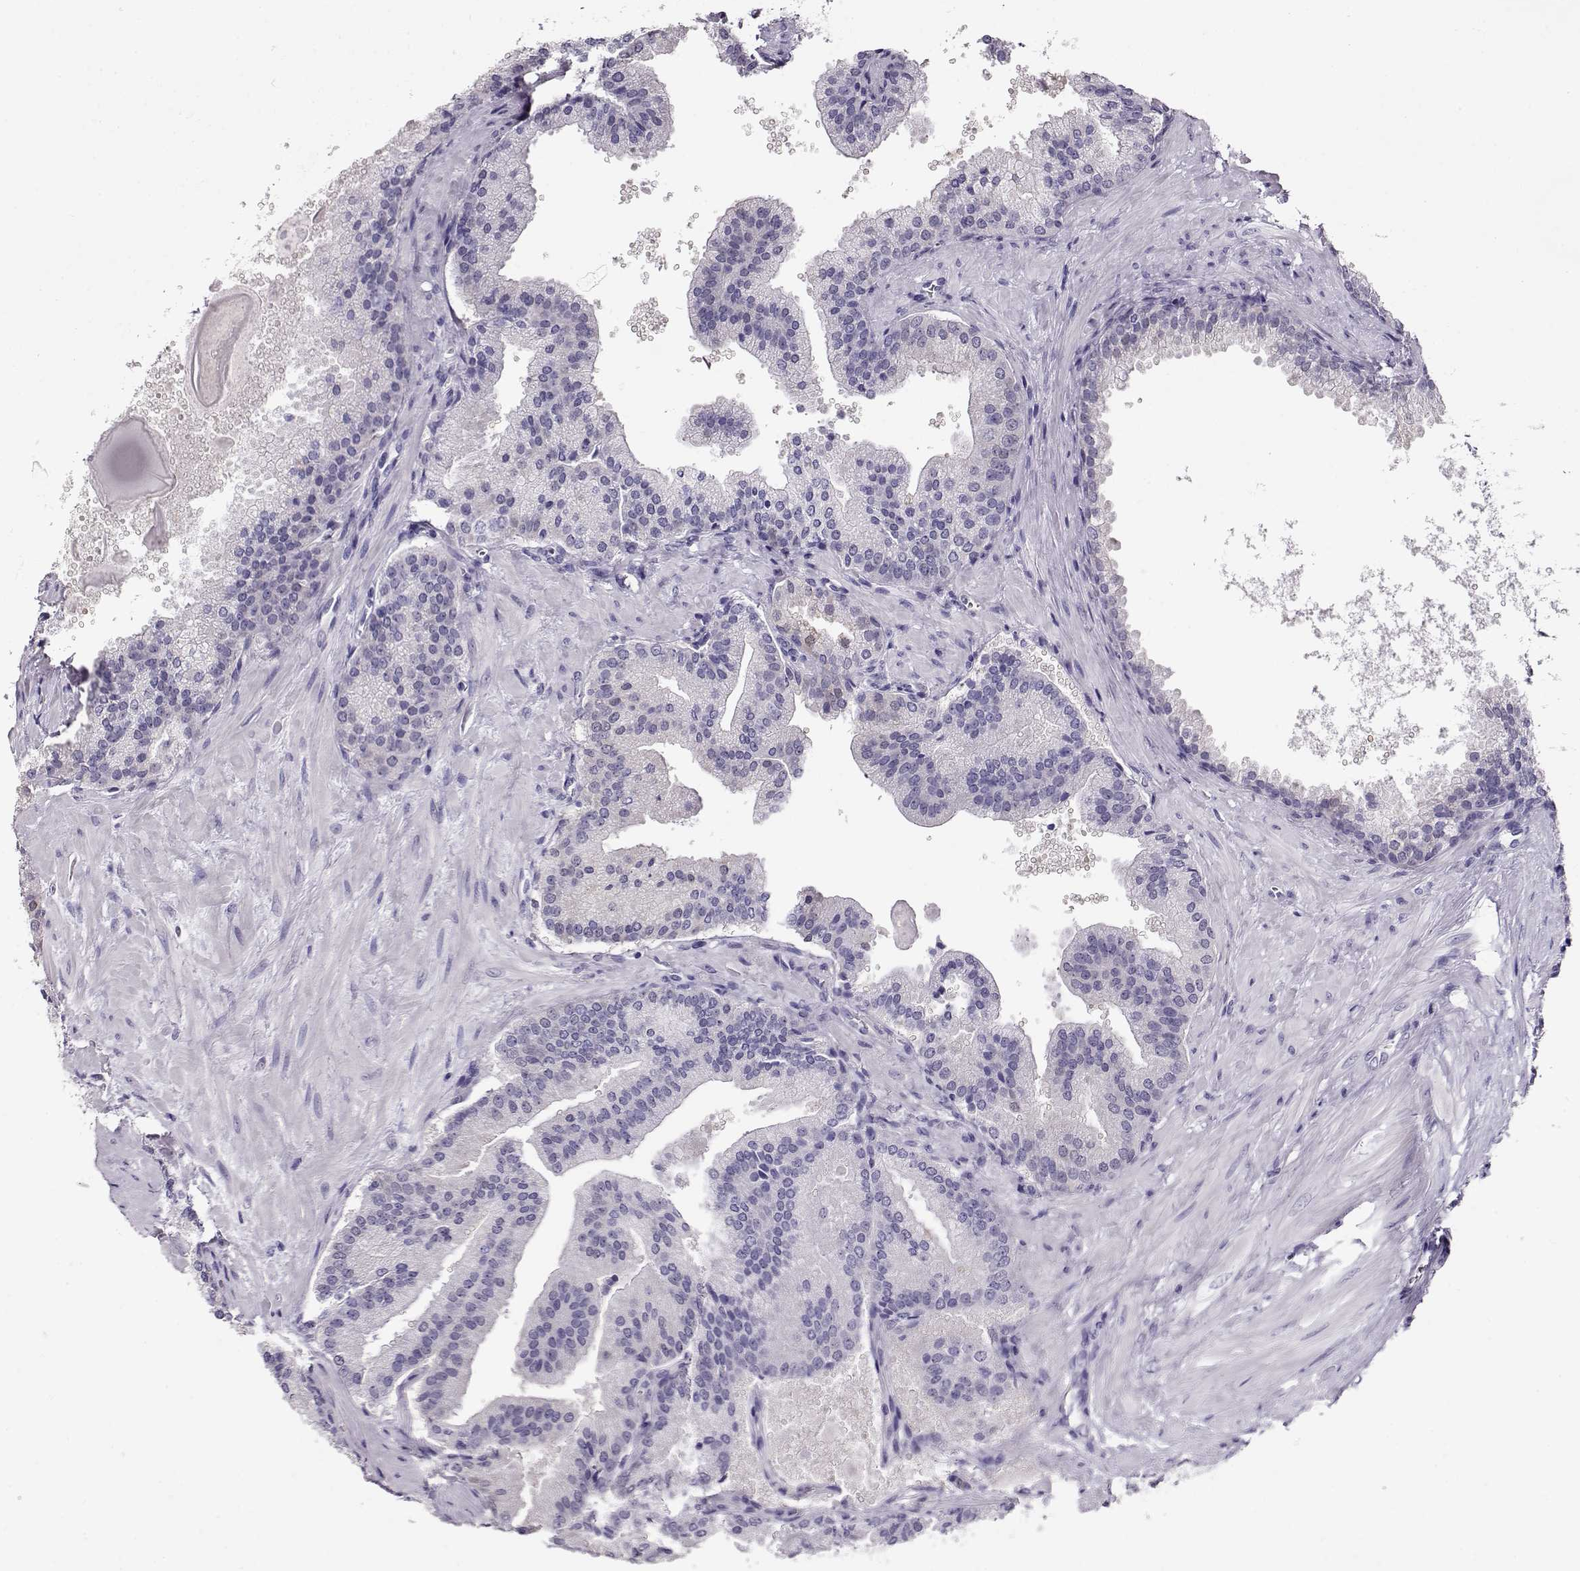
{"staining": {"intensity": "negative", "quantity": "none", "location": "none"}, "tissue": "prostate cancer", "cell_type": "Tumor cells", "image_type": "cancer", "snomed": [{"axis": "morphology", "description": "Adenocarcinoma, Low grade"}, {"axis": "topography", "description": "Prostate"}], "caption": "An IHC photomicrograph of prostate cancer (adenocarcinoma (low-grade)) is shown. There is no staining in tumor cells of prostate cancer (adenocarcinoma (low-grade)).", "gene": "CCR8", "patient": {"sex": "male", "age": 56}}